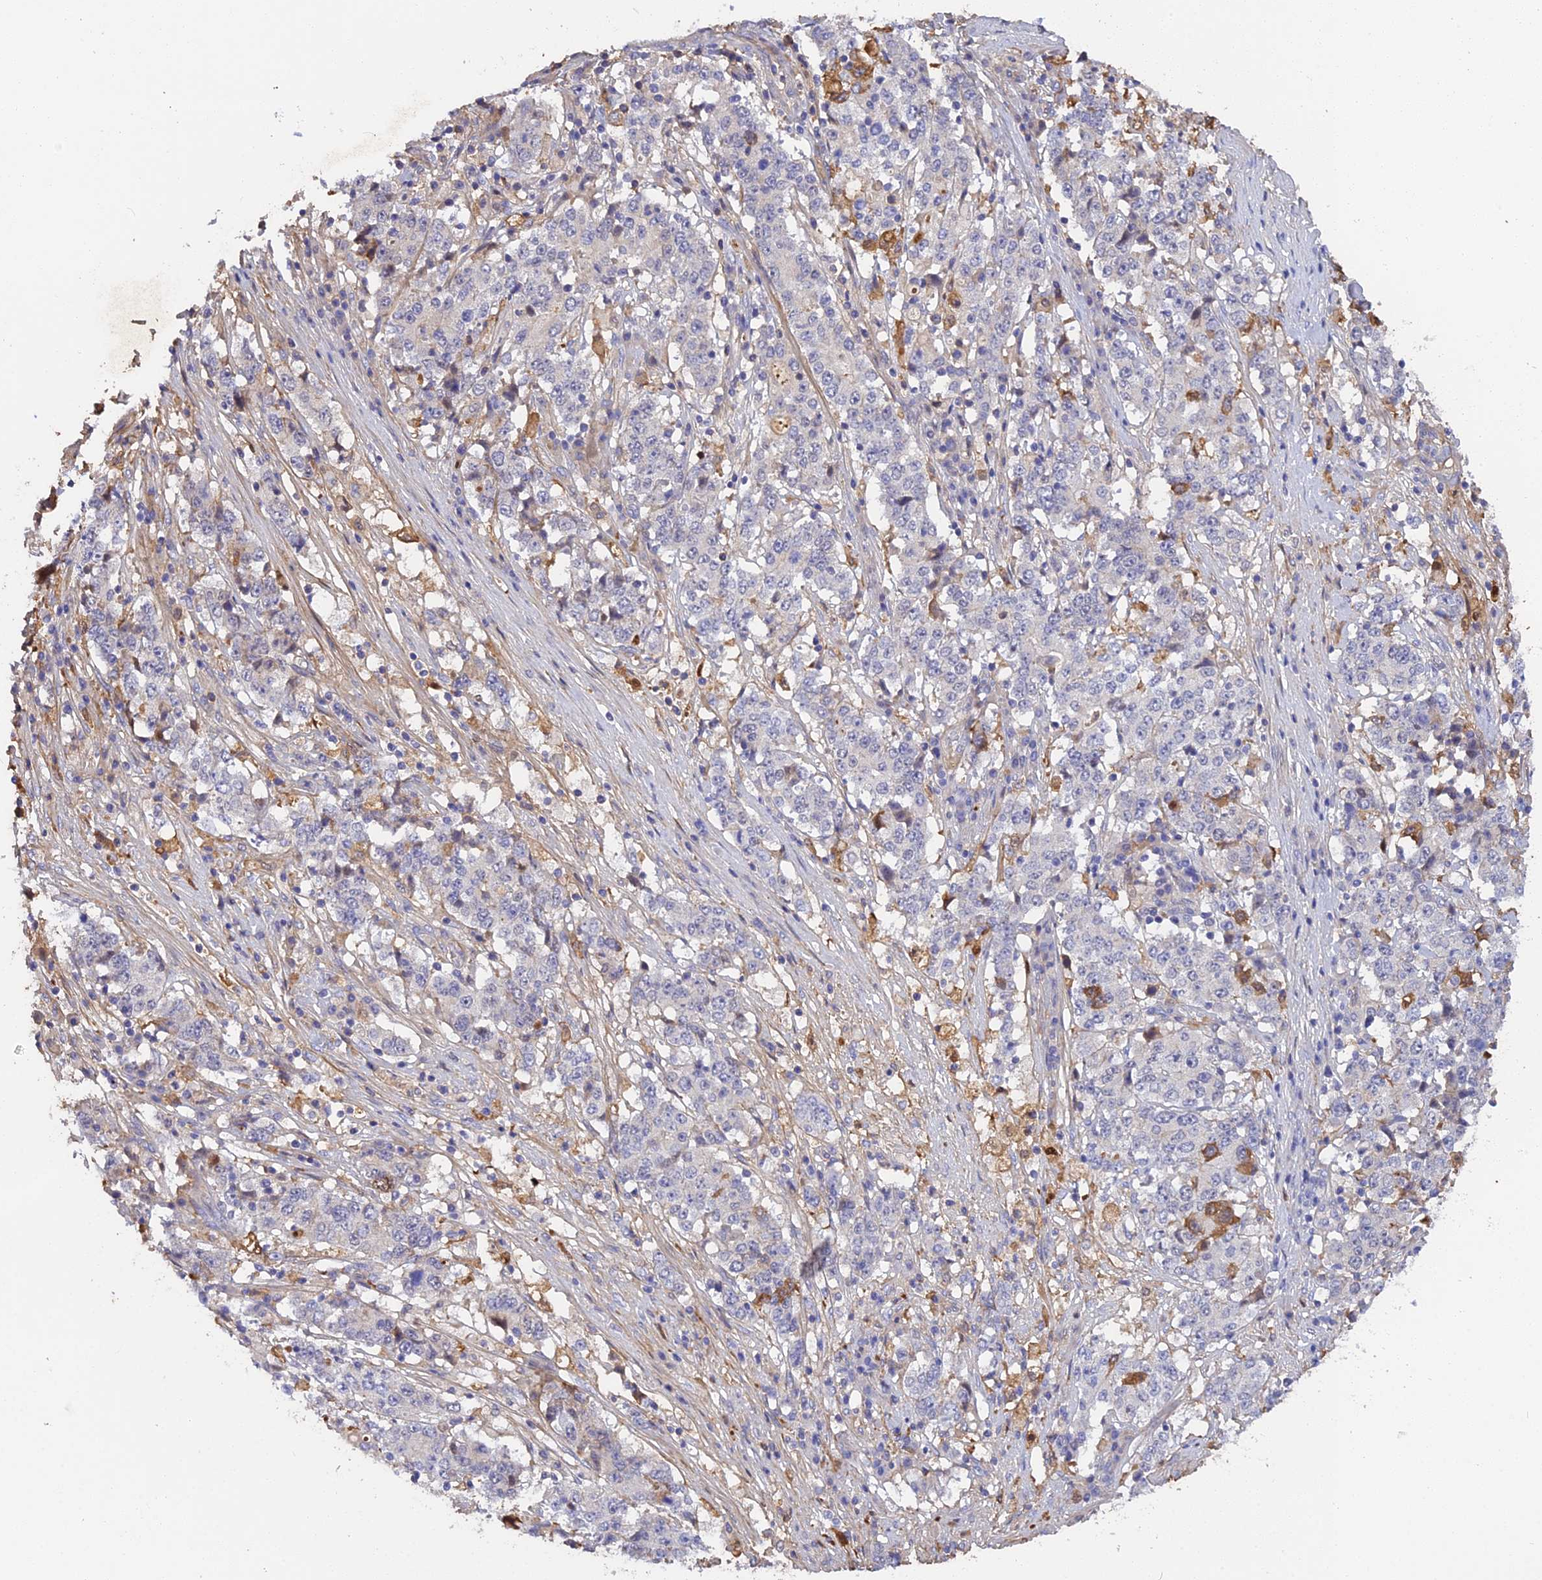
{"staining": {"intensity": "negative", "quantity": "none", "location": "none"}, "tissue": "stomach cancer", "cell_type": "Tumor cells", "image_type": "cancer", "snomed": [{"axis": "morphology", "description": "Adenocarcinoma, NOS"}, {"axis": "topography", "description": "Stomach"}], "caption": "This is an IHC image of human stomach cancer (adenocarcinoma). There is no positivity in tumor cells.", "gene": "PZP", "patient": {"sex": "male", "age": 59}}